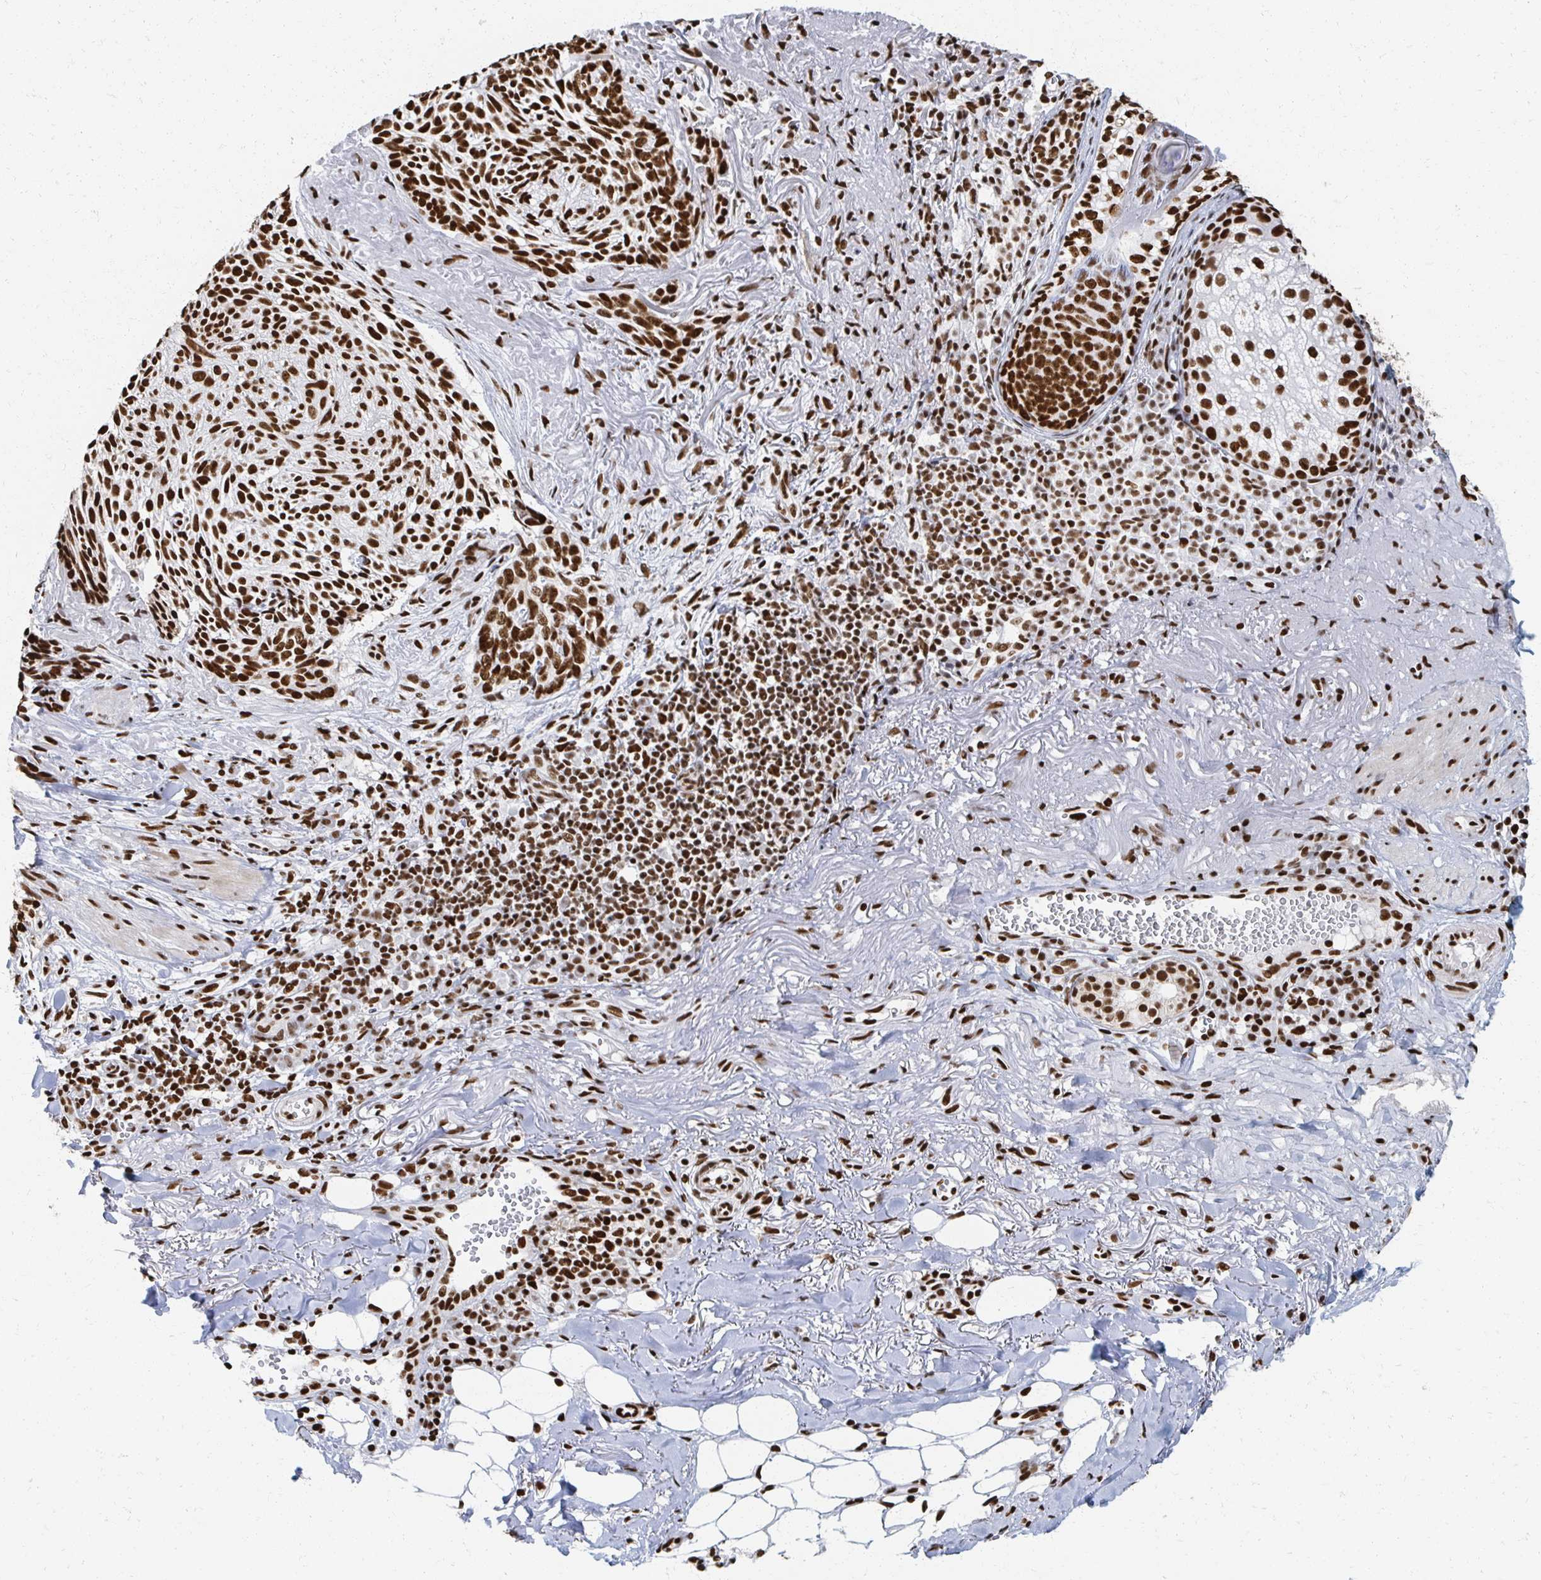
{"staining": {"intensity": "strong", "quantity": ">75%", "location": "nuclear"}, "tissue": "skin cancer", "cell_type": "Tumor cells", "image_type": "cancer", "snomed": [{"axis": "morphology", "description": "Basal cell carcinoma"}, {"axis": "topography", "description": "Skin"}, {"axis": "topography", "description": "Skin of face"}], "caption": "Protein expression analysis of skin cancer exhibits strong nuclear staining in approximately >75% of tumor cells.", "gene": "RBBP7", "patient": {"sex": "female", "age": 95}}